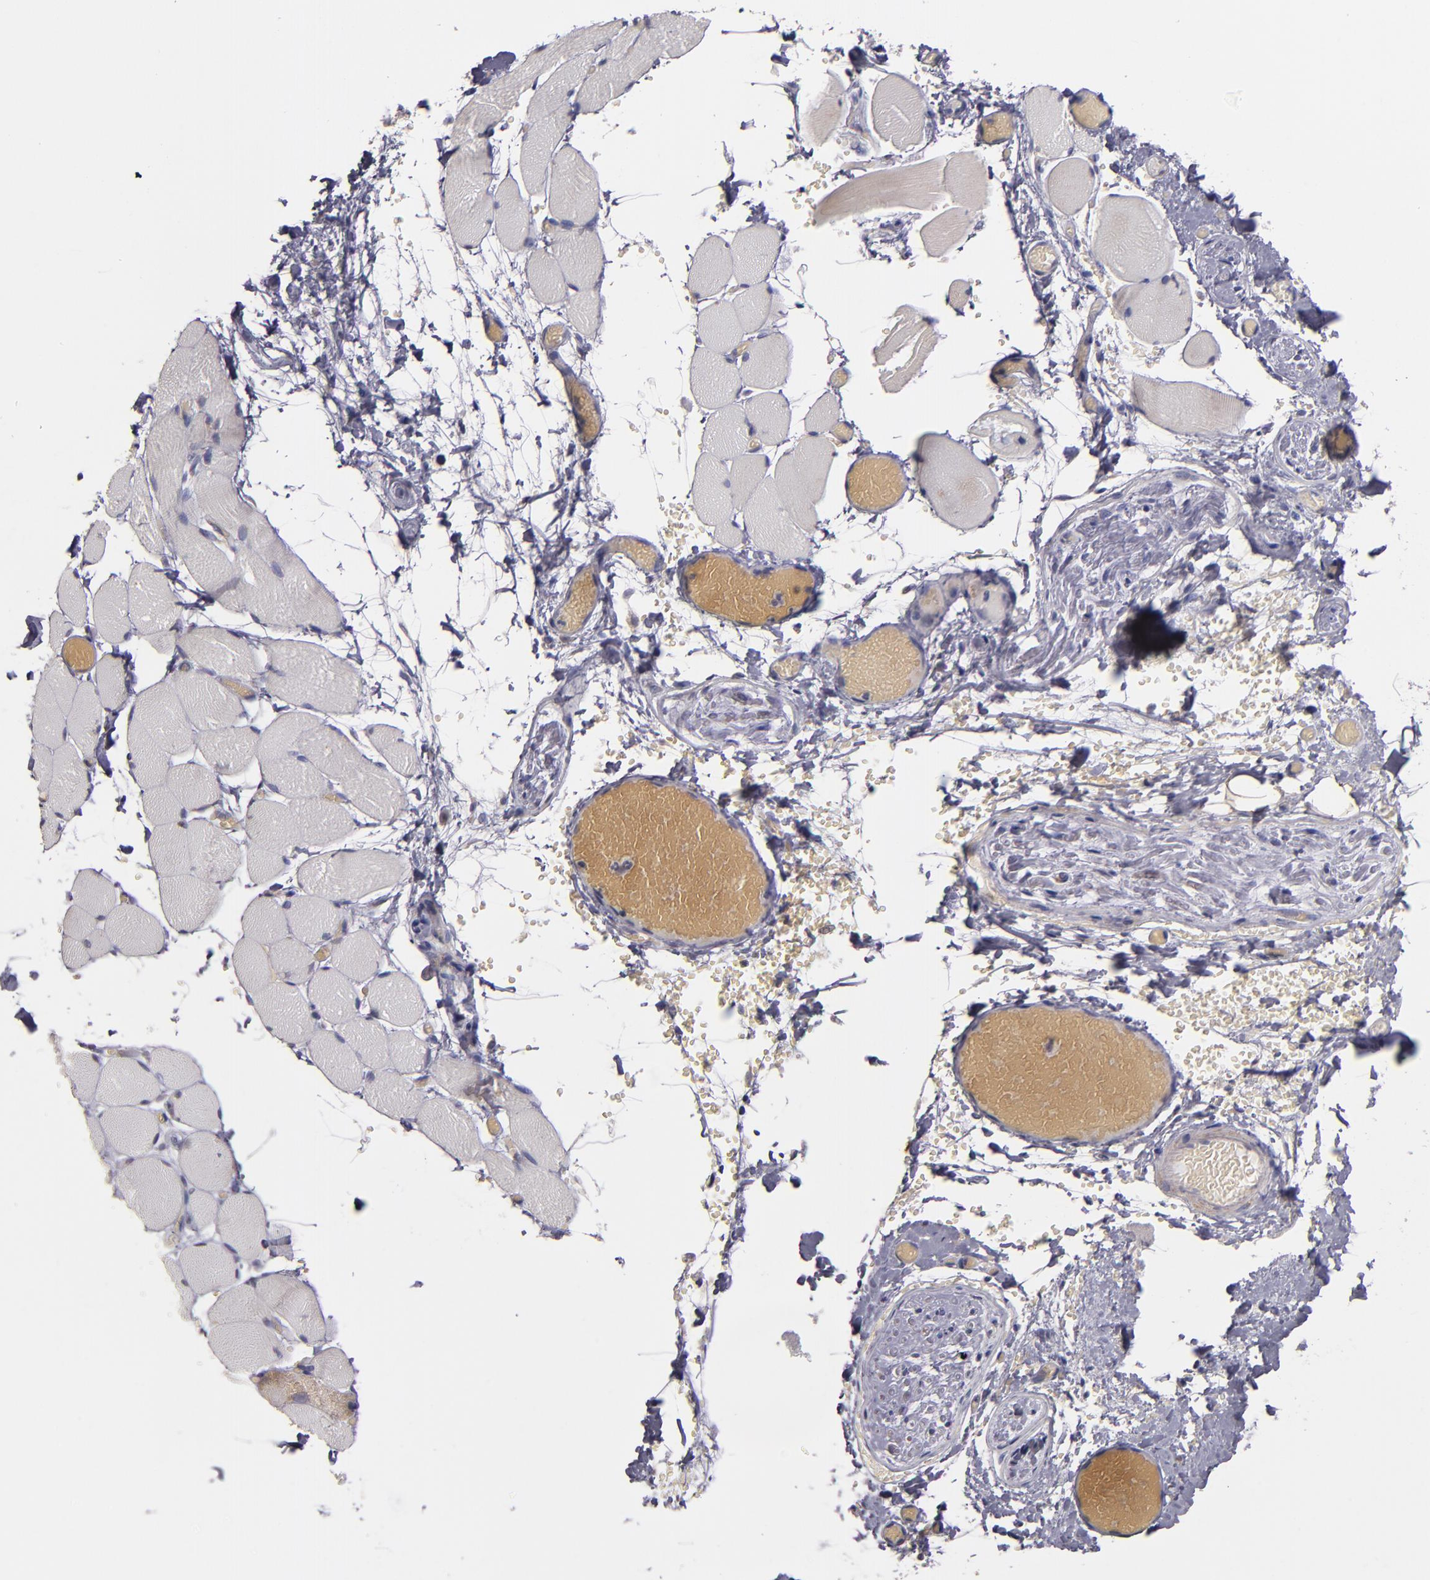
{"staining": {"intensity": "negative", "quantity": "none", "location": "none"}, "tissue": "skeletal muscle", "cell_type": "Myocytes", "image_type": "normal", "snomed": [{"axis": "morphology", "description": "Normal tissue, NOS"}, {"axis": "topography", "description": "Skeletal muscle"}, {"axis": "topography", "description": "Soft tissue"}], "caption": "An IHC image of normal skeletal muscle is shown. There is no staining in myocytes of skeletal muscle.", "gene": "CLTA", "patient": {"sex": "female", "age": 58}}